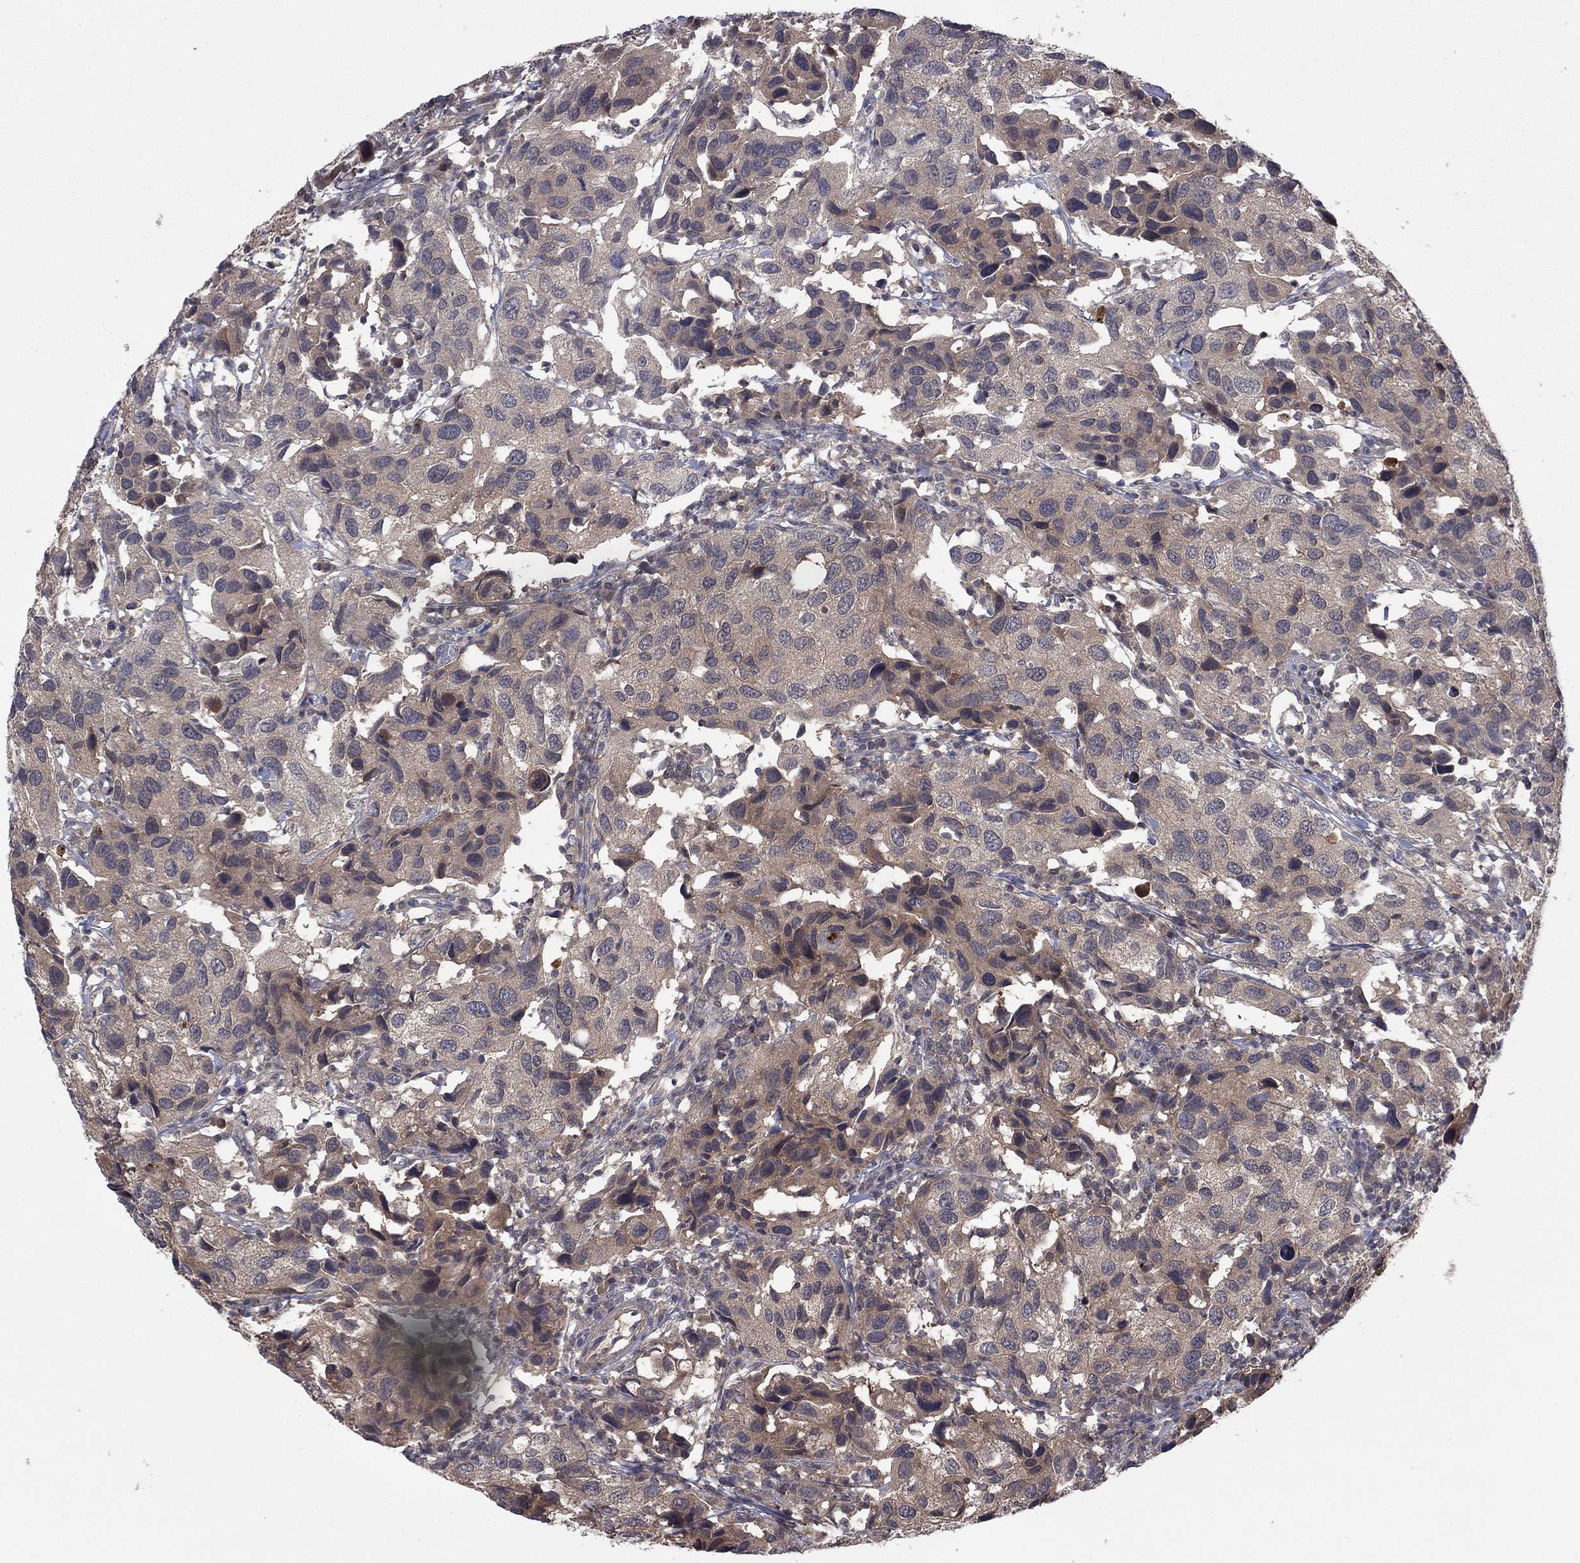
{"staining": {"intensity": "weak", "quantity": "<25%", "location": "cytoplasmic/membranous"}, "tissue": "urothelial cancer", "cell_type": "Tumor cells", "image_type": "cancer", "snomed": [{"axis": "morphology", "description": "Urothelial carcinoma, High grade"}, {"axis": "topography", "description": "Urinary bladder"}], "caption": "There is no significant staining in tumor cells of urothelial carcinoma (high-grade).", "gene": "IAH1", "patient": {"sex": "male", "age": 79}}